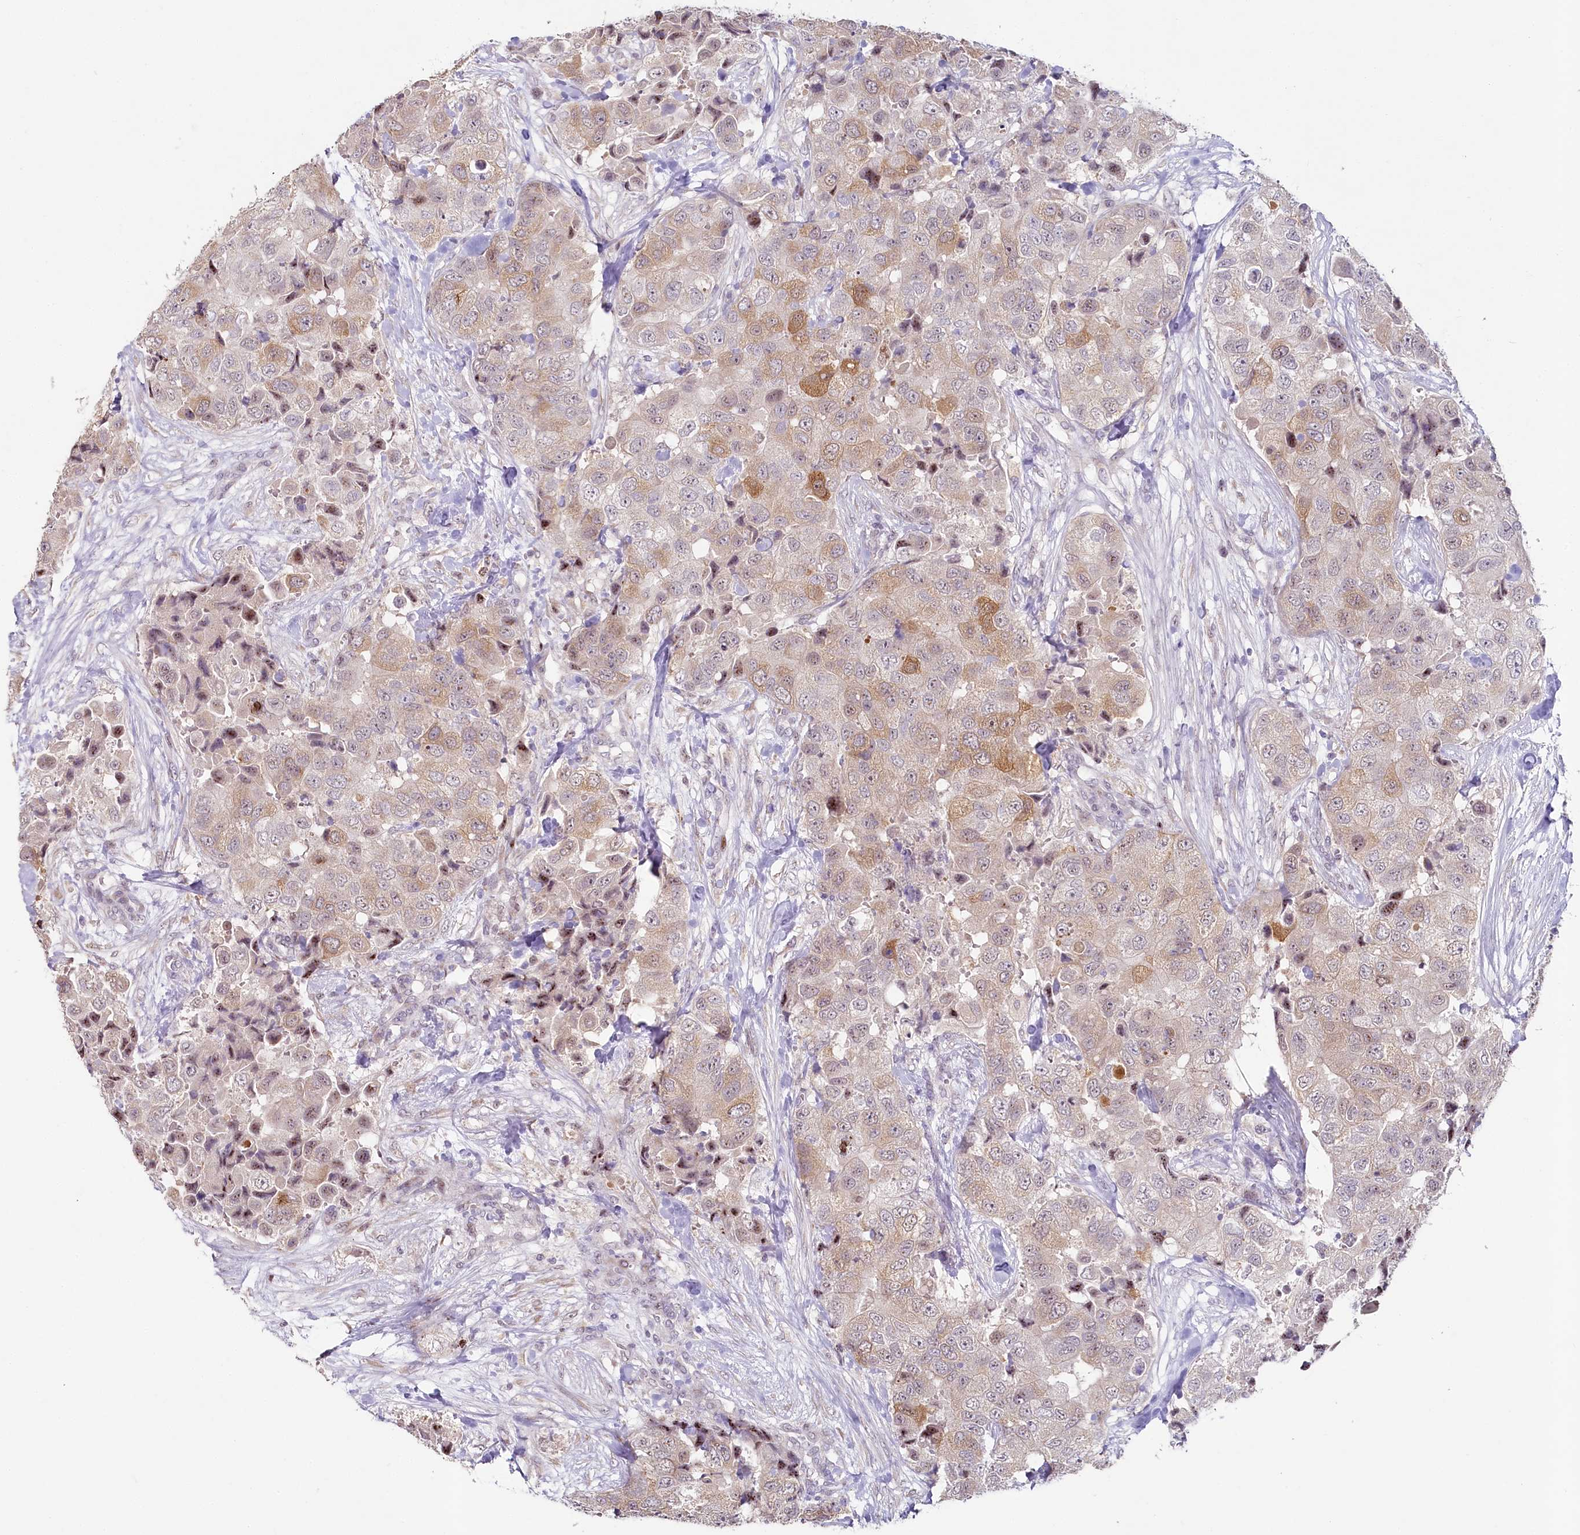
{"staining": {"intensity": "moderate", "quantity": "<25%", "location": "cytoplasmic/membranous,nuclear"}, "tissue": "breast cancer", "cell_type": "Tumor cells", "image_type": "cancer", "snomed": [{"axis": "morphology", "description": "Duct carcinoma"}, {"axis": "topography", "description": "Breast"}], "caption": "Protein expression analysis of breast intraductal carcinoma demonstrates moderate cytoplasmic/membranous and nuclear expression in approximately <25% of tumor cells. Using DAB (brown) and hematoxylin (blue) stains, captured at high magnification using brightfield microscopy.", "gene": "HPD", "patient": {"sex": "female", "age": 62}}